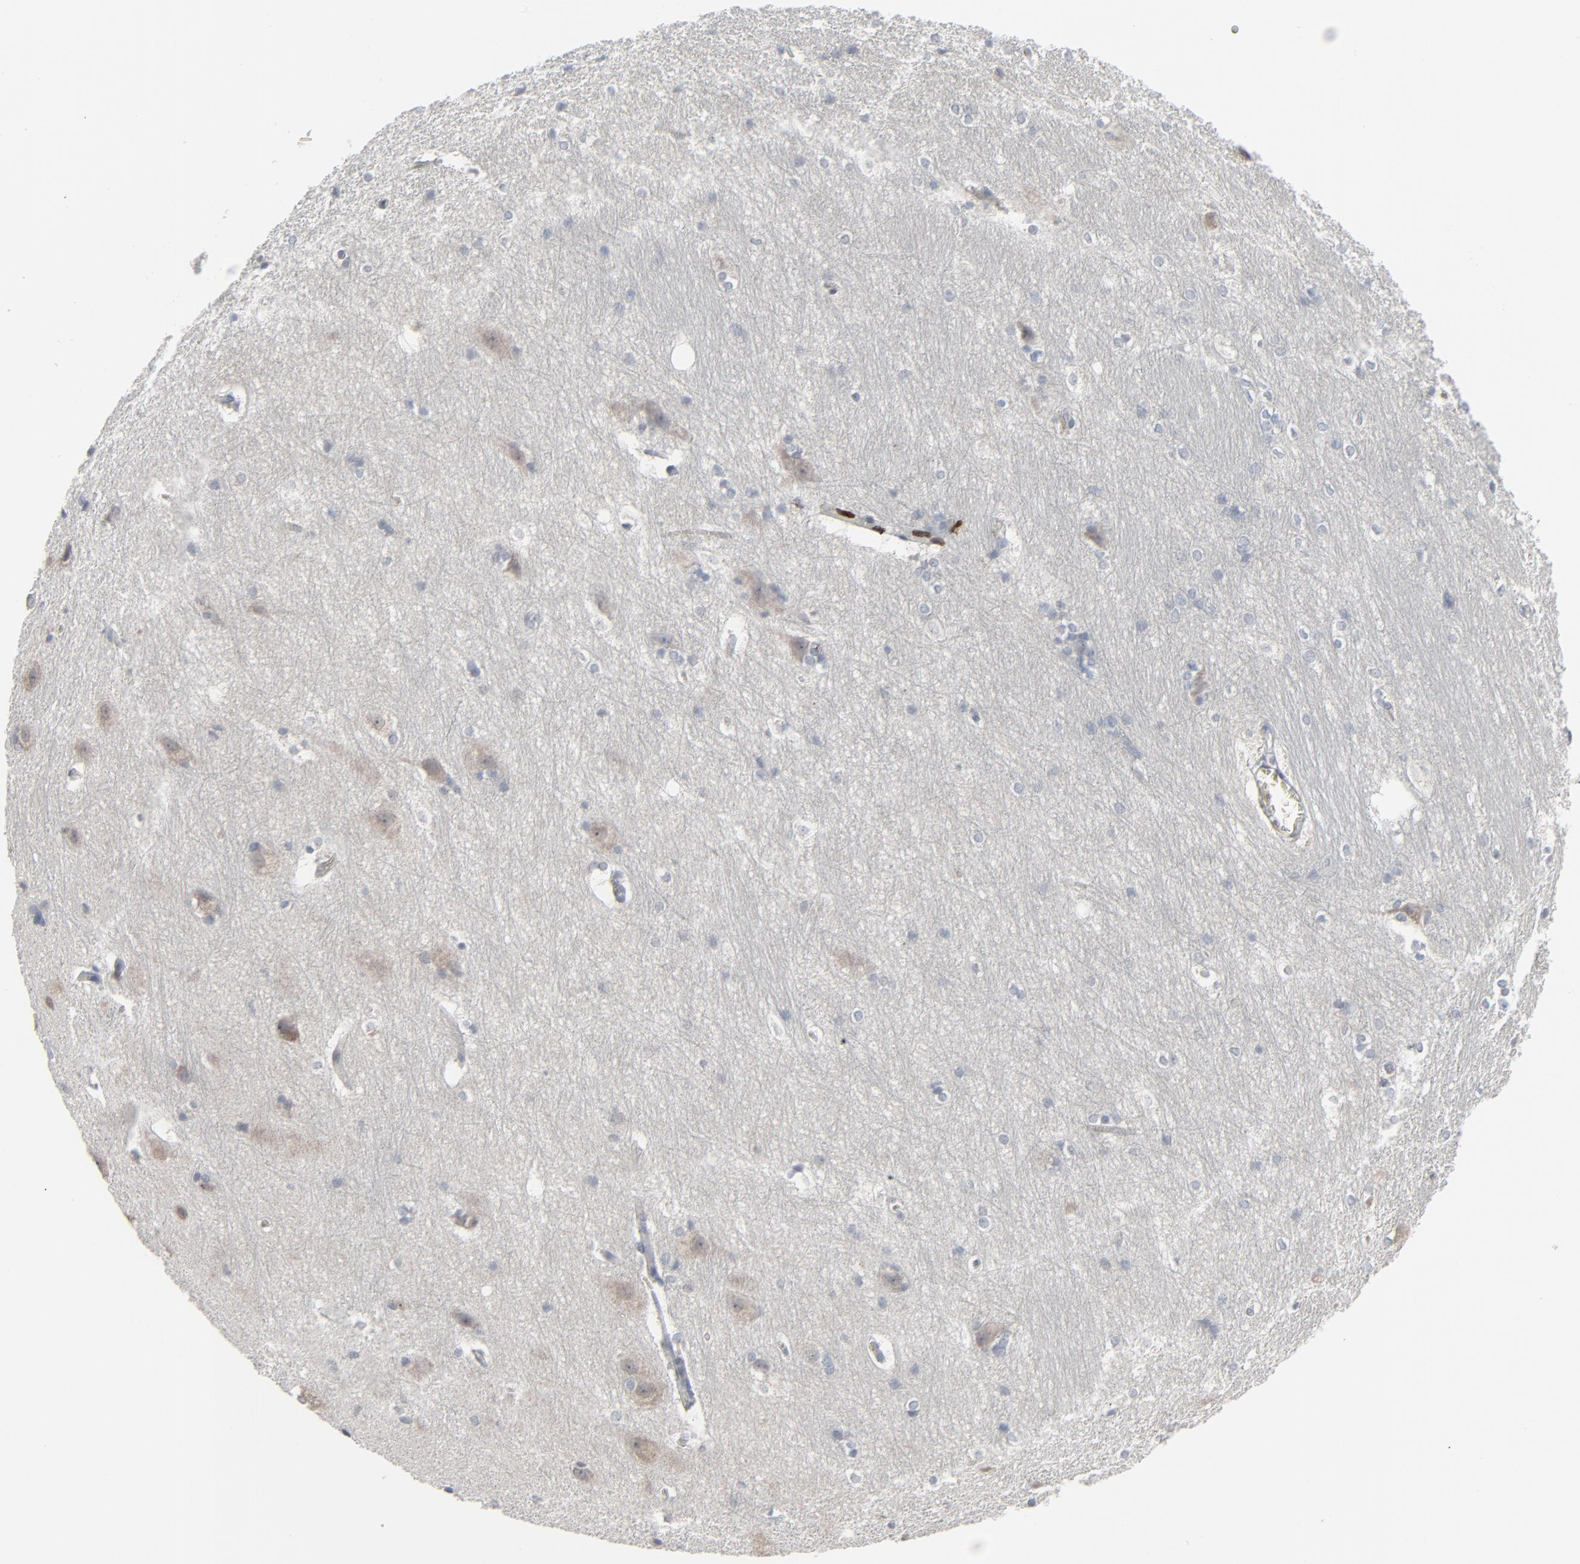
{"staining": {"intensity": "negative", "quantity": "none", "location": "none"}, "tissue": "hippocampus", "cell_type": "Glial cells", "image_type": "normal", "snomed": [{"axis": "morphology", "description": "Normal tissue, NOS"}, {"axis": "topography", "description": "Hippocampus"}], "caption": "DAB (3,3'-diaminobenzidine) immunohistochemical staining of normal human hippocampus demonstrates no significant positivity in glial cells.", "gene": "SAGE1", "patient": {"sex": "female", "age": 19}}